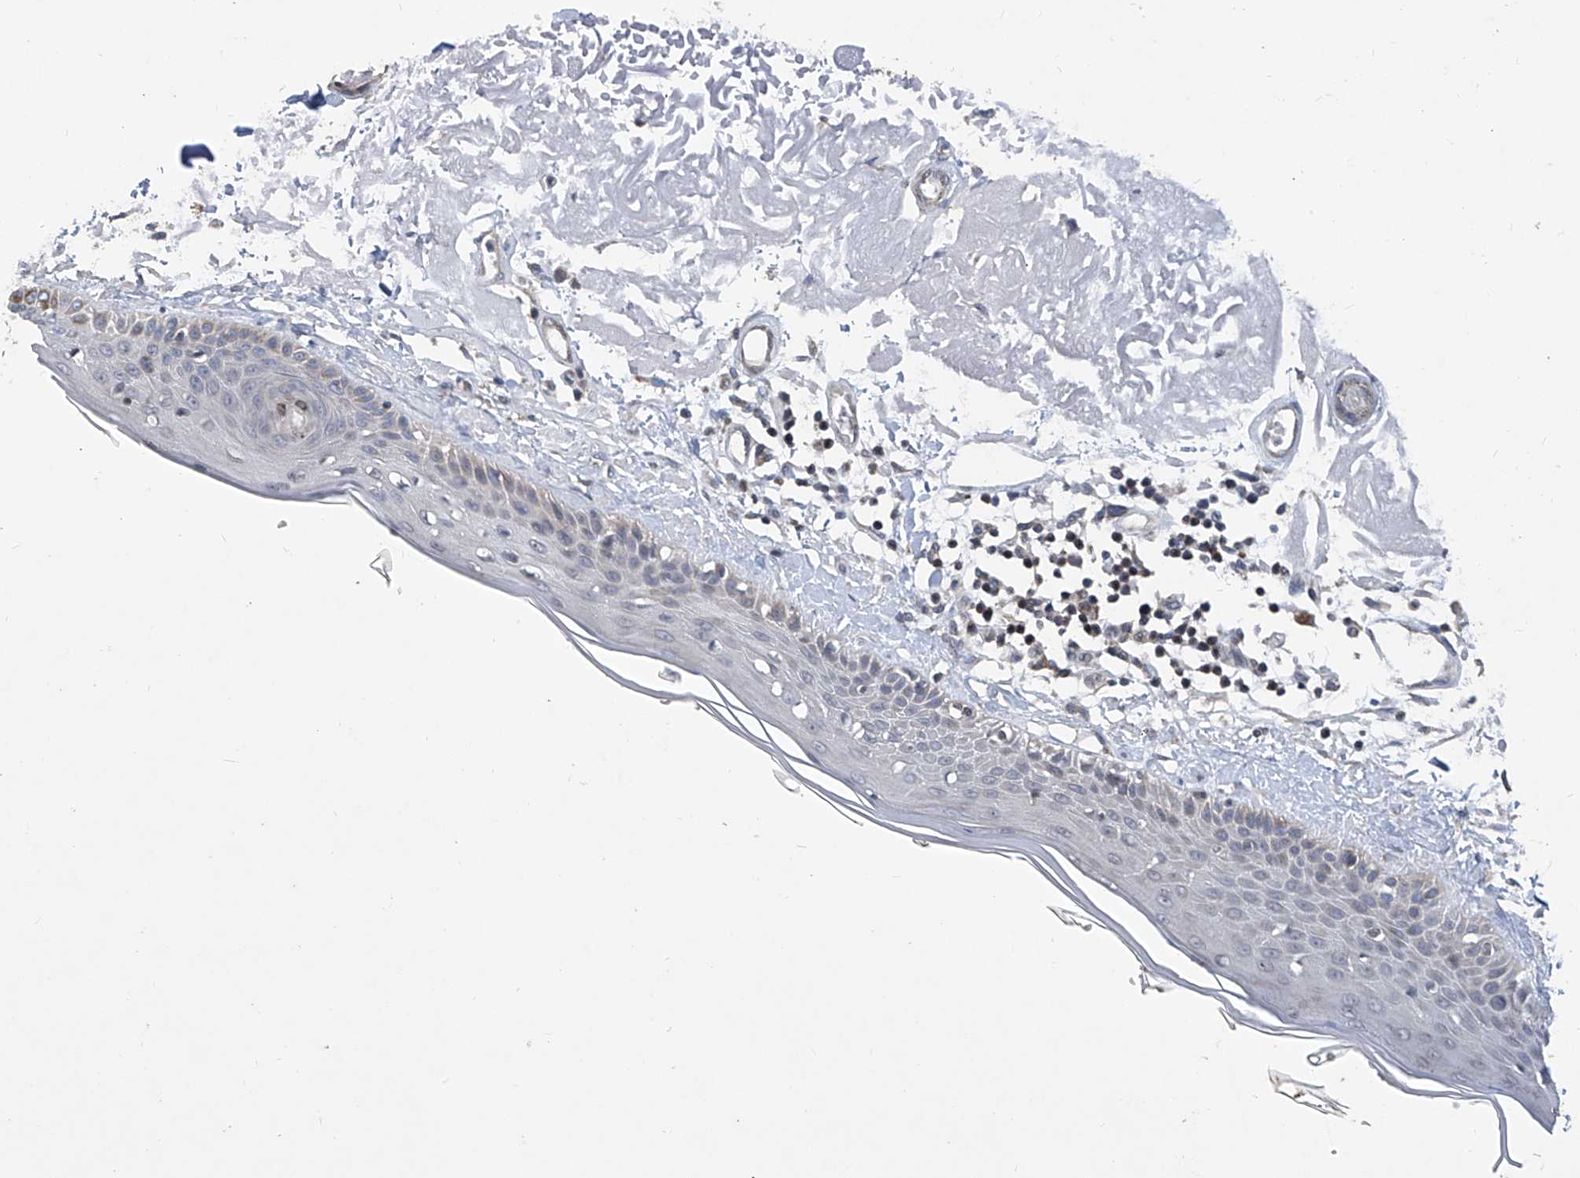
{"staining": {"intensity": "weak", "quantity": ">75%", "location": "cytoplasmic/membranous"}, "tissue": "skin", "cell_type": "Fibroblasts", "image_type": "normal", "snomed": [{"axis": "morphology", "description": "Normal tissue, NOS"}, {"axis": "topography", "description": "Skin"}, {"axis": "topography", "description": "Skeletal muscle"}], "caption": "This micrograph reveals immunohistochemistry staining of unremarkable skin, with low weak cytoplasmic/membranous expression in approximately >75% of fibroblasts.", "gene": "BCKDHB", "patient": {"sex": "male", "age": 83}}